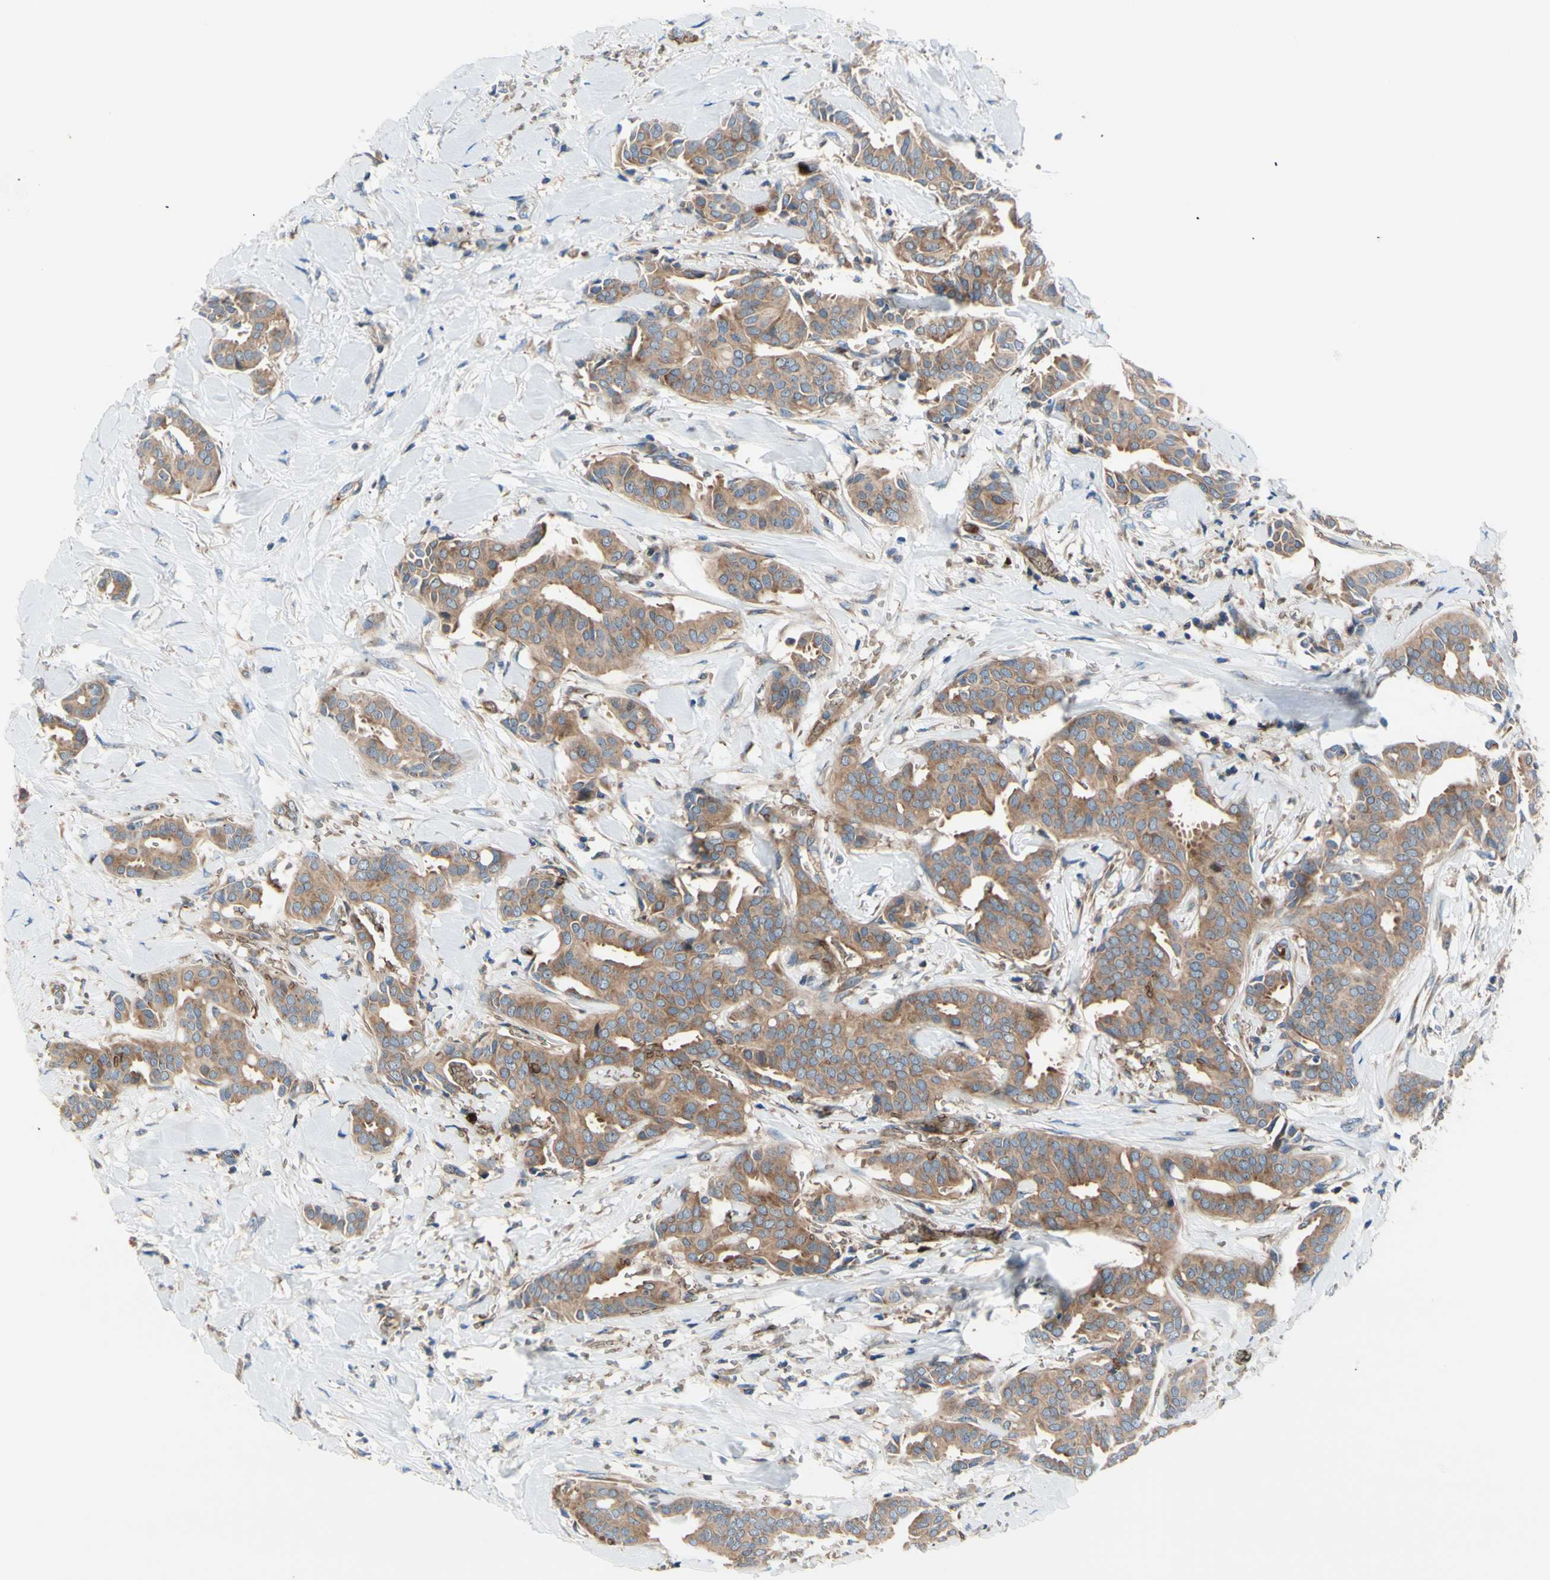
{"staining": {"intensity": "moderate", "quantity": ">75%", "location": "cytoplasmic/membranous"}, "tissue": "head and neck cancer", "cell_type": "Tumor cells", "image_type": "cancer", "snomed": [{"axis": "morphology", "description": "Adenocarcinoma, NOS"}, {"axis": "topography", "description": "Salivary gland"}, {"axis": "topography", "description": "Head-Neck"}], "caption": "Immunohistochemical staining of head and neck cancer (adenocarcinoma) exhibits moderate cytoplasmic/membranous protein expression in about >75% of tumor cells.", "gene": "USP9X", "patient": {"sex": "female", "age": 59}}